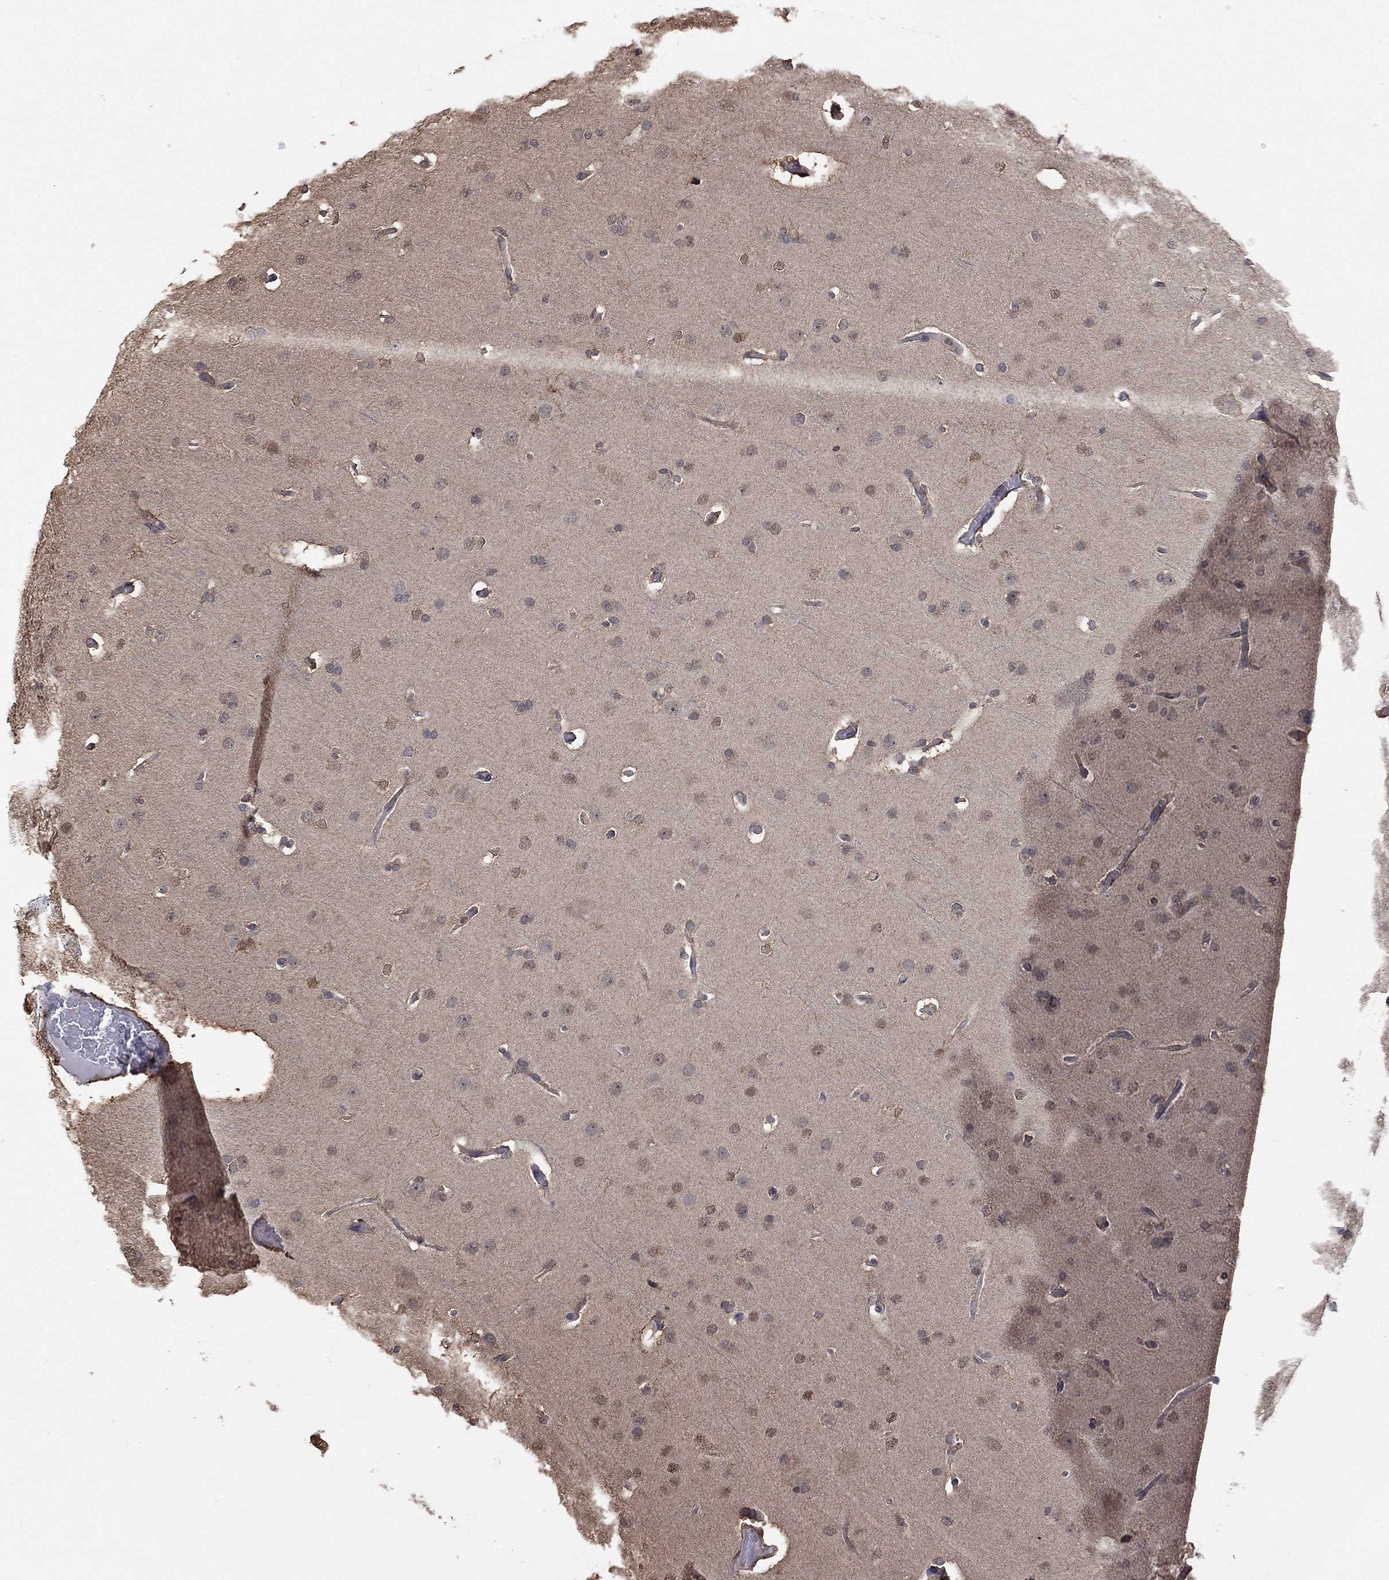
{"staining": {"intensity": "weak", "quantity": "<25%", "location": "nuclear"}, "tissue": "glioma", "cell_type": "Tumor cells", "image_type": "cancer", "snomed": [{"axis": "morphology", "description": "Glioma, malignant, Low grade"}, {"axis": "topography", "description": "Brain"}], "caption": "This is an IHC photomicrograph of malignant glioma (low-grade). There is no positivity in tumor cells.", "gene": "RNF114", "patient": {"sex": "male", "age": 41}}